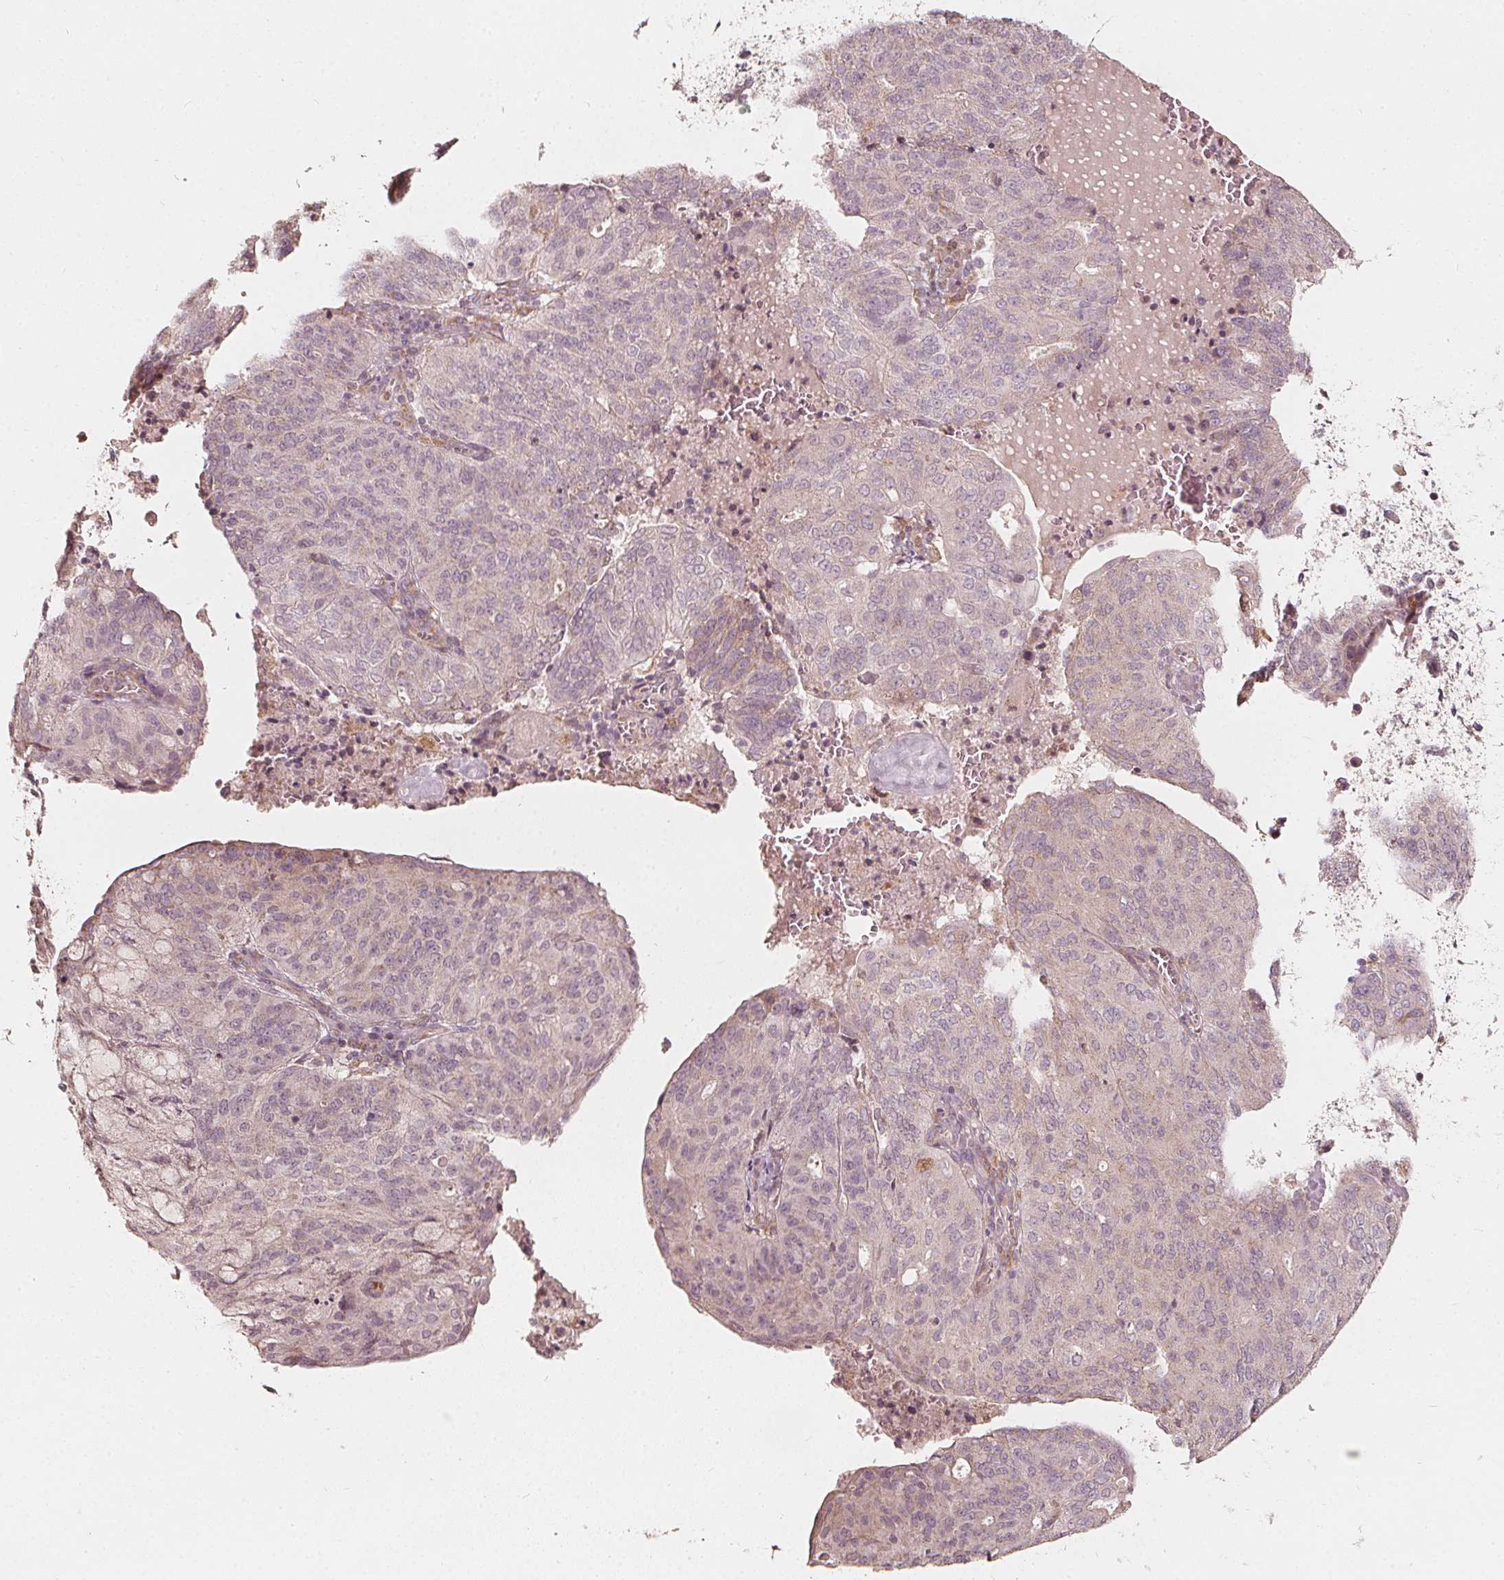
{"staining": {"intensity": "negative", "quantity": "none", "location": "none"}, "tissue": "endometrial cancer", "cell_type": "Tumor cells", "image_type": "cancer", "snomed": [{"axis": "morphology", "description": "Adenocarcinoma, NOS"}, {"axis": "topography", "description": "Endometrium"}], "caption": "The histopathology image displays no staining of tumor cells in adenocarcinoma (endometrial).", "gene": "NPC1L1", "patient": {"sex": "female", "age": 82}}